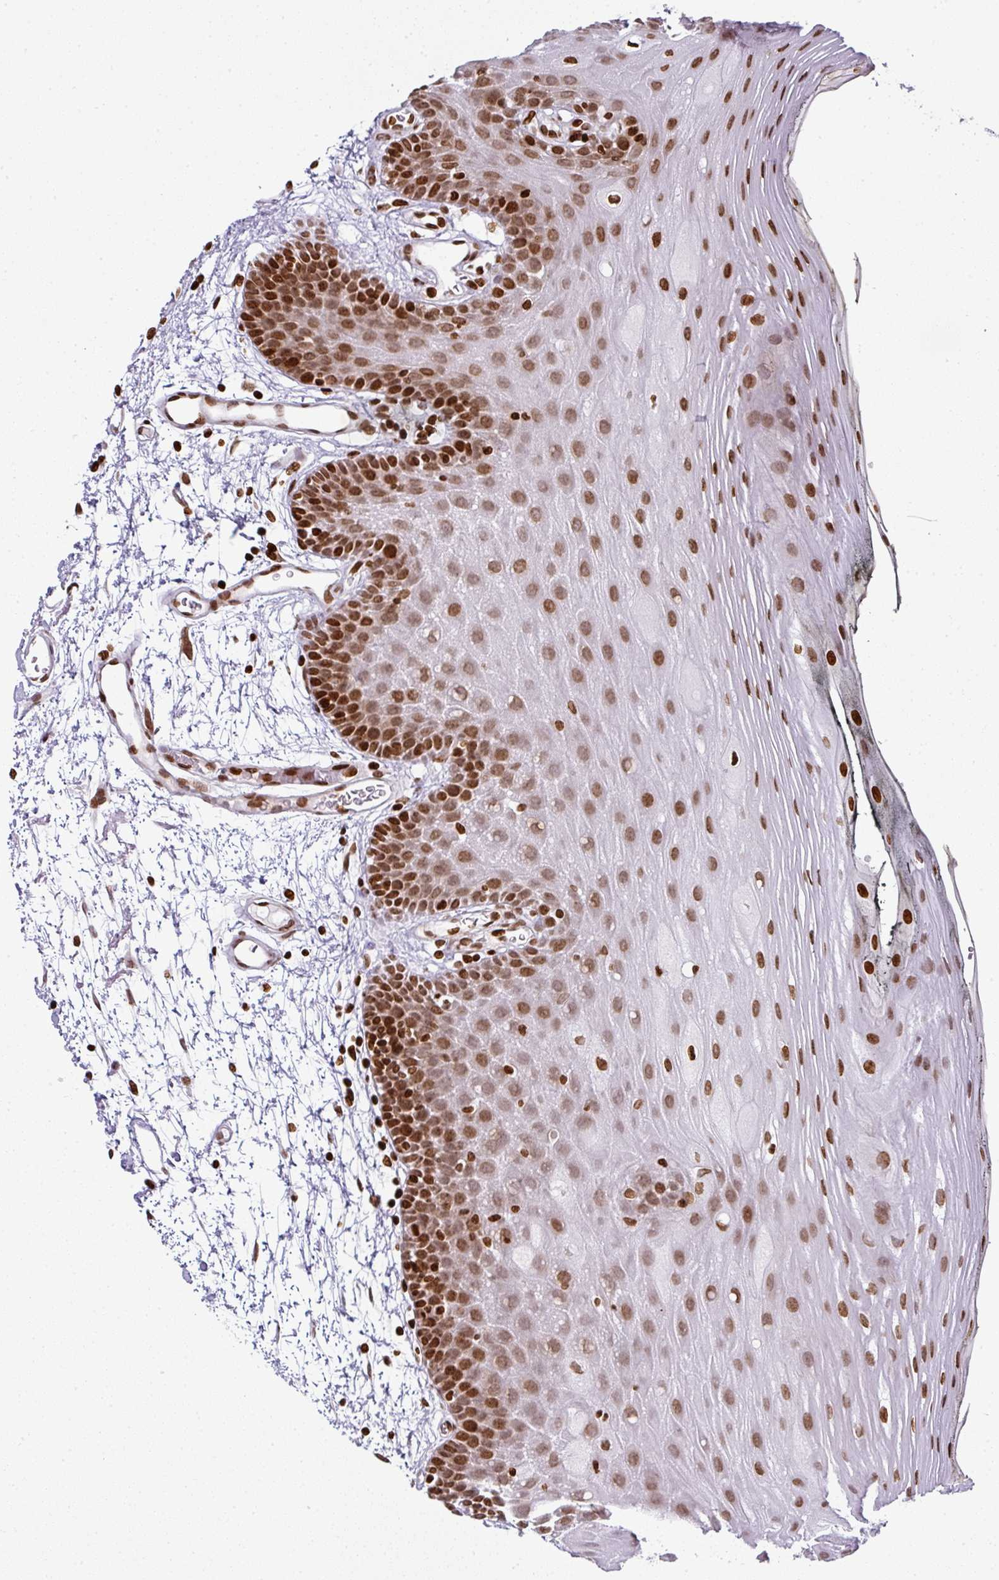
{"staining": {"intensity": "strong", "quantity": ">75%", "location": "nuclear"}, "tissue": "oral mucosa", "cell_type": "Squamous epithelial cells", "image_type": "normal", "snomed": [{"axis": "morphology", "description": "Normal tissue, NOS"}, {"axis": "topography", "description": "Oral tissue"}, {"axis": "topography", "description": "Tounge, NOS"}], "caption": "This image shows benign oral mucosa stained with immunohistochemistry to label a protein in brown. The nuclear of squamous epithelial cells show strong positivity for the protein. Nuclei are counter-stained blue.", "gene": "RASL11A", "patient": {"sex": "female", "age": 81}}